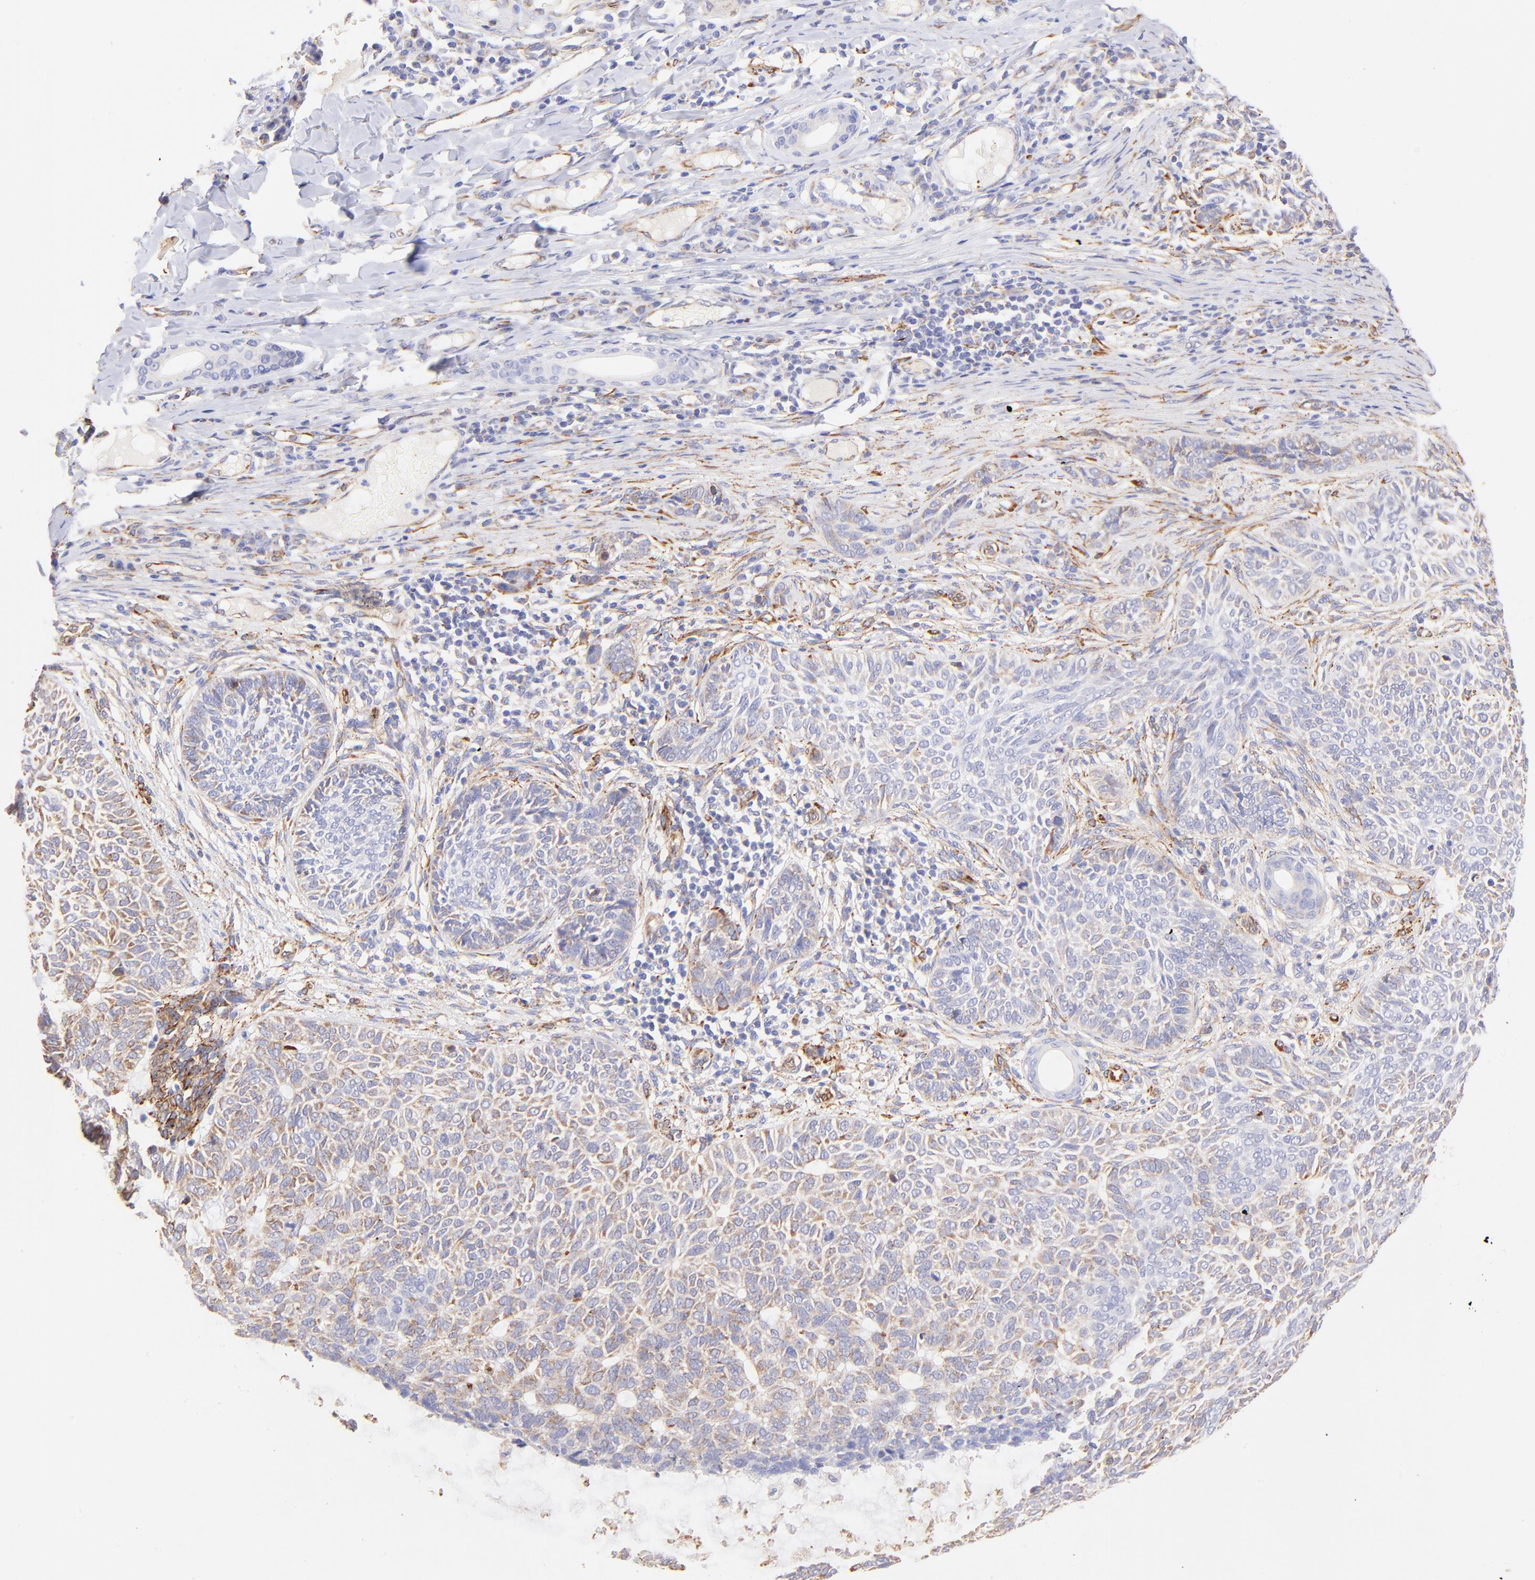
{"staining": {"intensity": "moderate", "quantity": "25%-75%", "location": "cytoplasmic/membranous"}, "tissue": "skin cancer", "cell_type": "Tumor cells", "image_type": "cancer", "snomed": [{"axis": "morphology", "description": "Basal cell carcinoma"}, {"axis": "topography", "description": "Skin"}], "caption": "Moderate cytoplasmic/membranous protein expression is present in approximately 25%-75% of tumor cells in basal cell carcinoma (skin).", "gene": "SPARC", "patient": {"sex": "male", "age": 87}}